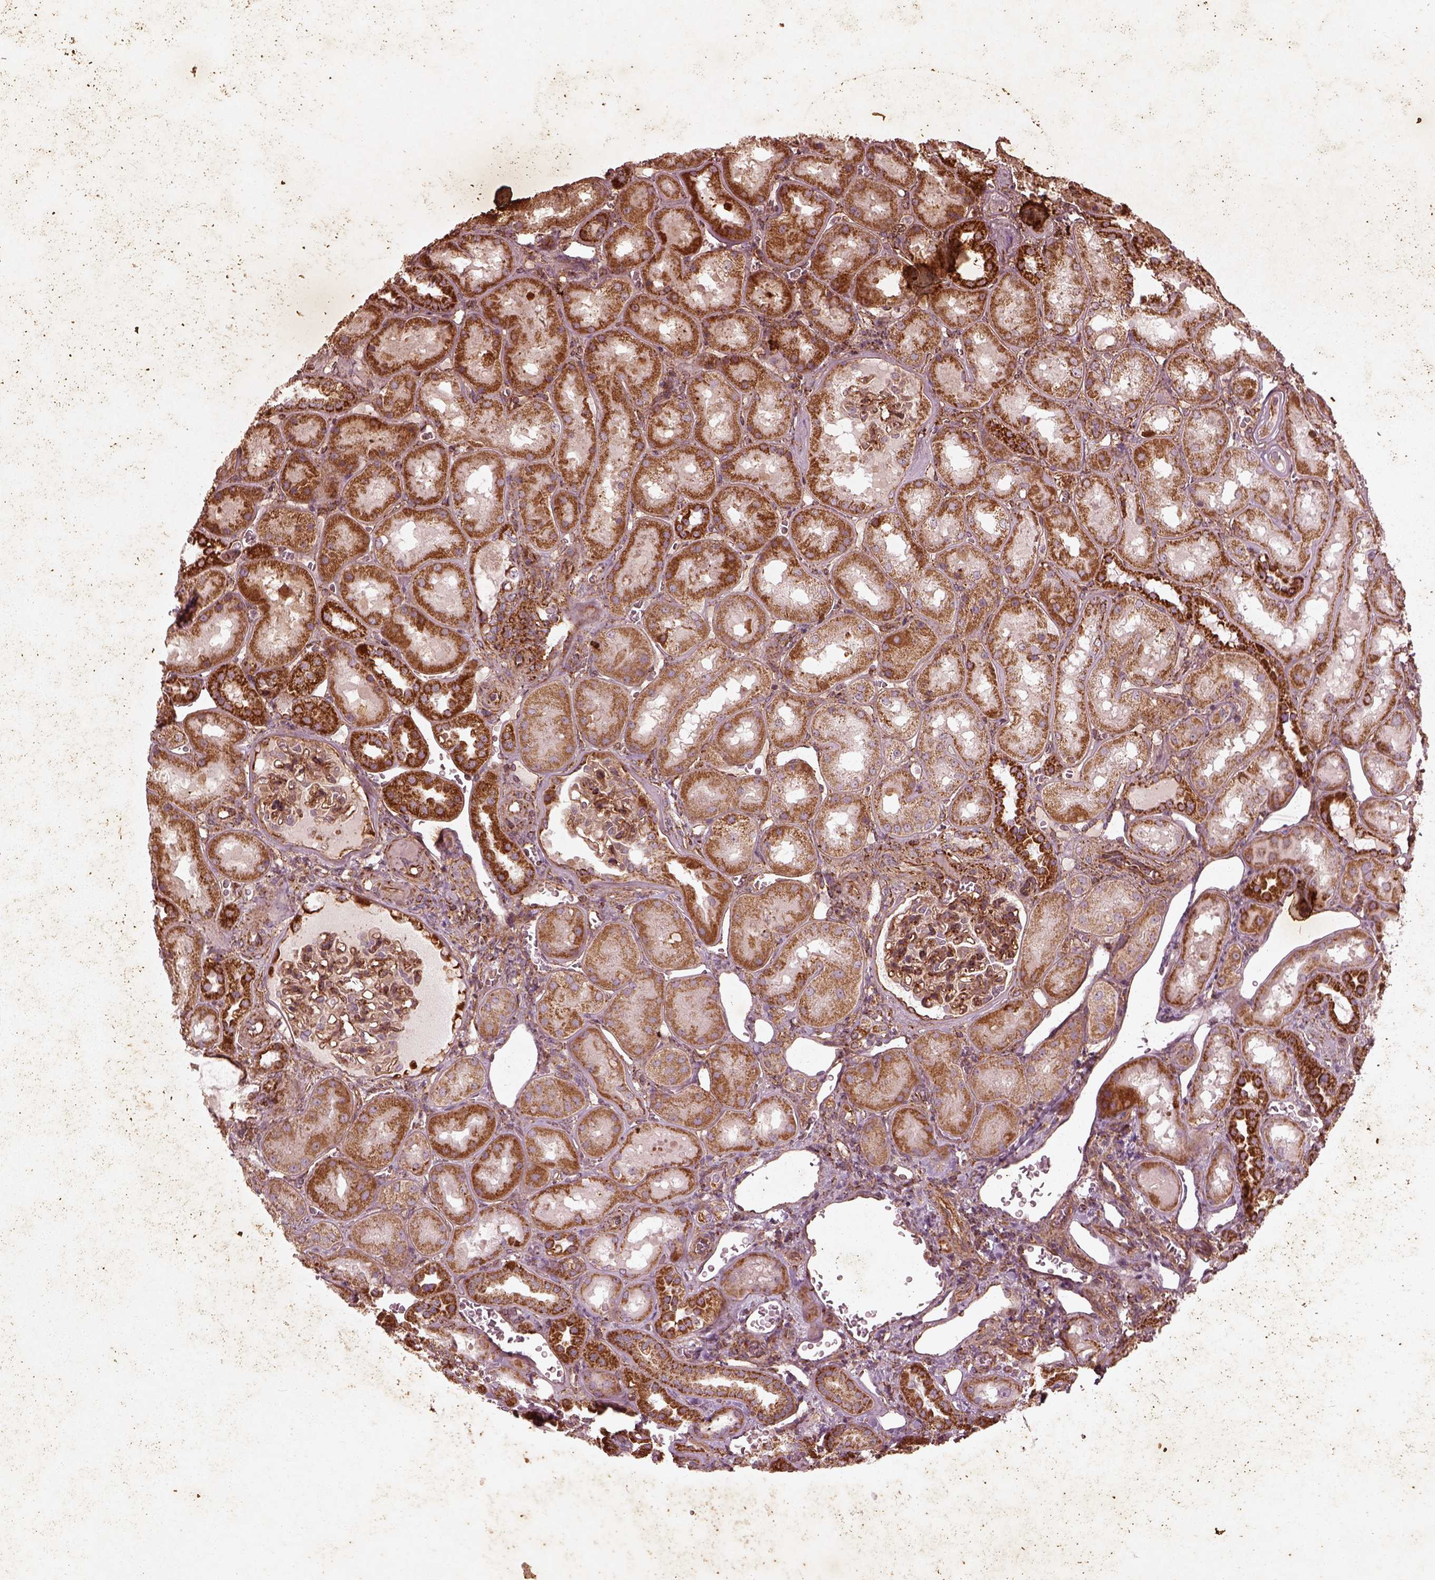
{"staining": {"intensity": "strong", "quantity": ">75%", "location": "cytoplasmic/membranous"}, "tissue": "kidney", "cell_type": "Cells in glomeruli", "image_type": "normal", "snomed": [{"axis": "morphology", "description": "Normal tissue, NOS"}, {"axis": "topography", "description": "Kidney"}], "caption": "Cells in glomeruli reveal high levels of strong cytoplasmic/membranous positivity in approximately >75% of cells in unremarkable kidney. The protein is stained brown, and the nuclei are stained in blue (DAB IHC with brightfield microscopy, high magnification).", "gene": "ENSG00000285130", "patient": {"sex": "male", "age": 73}}